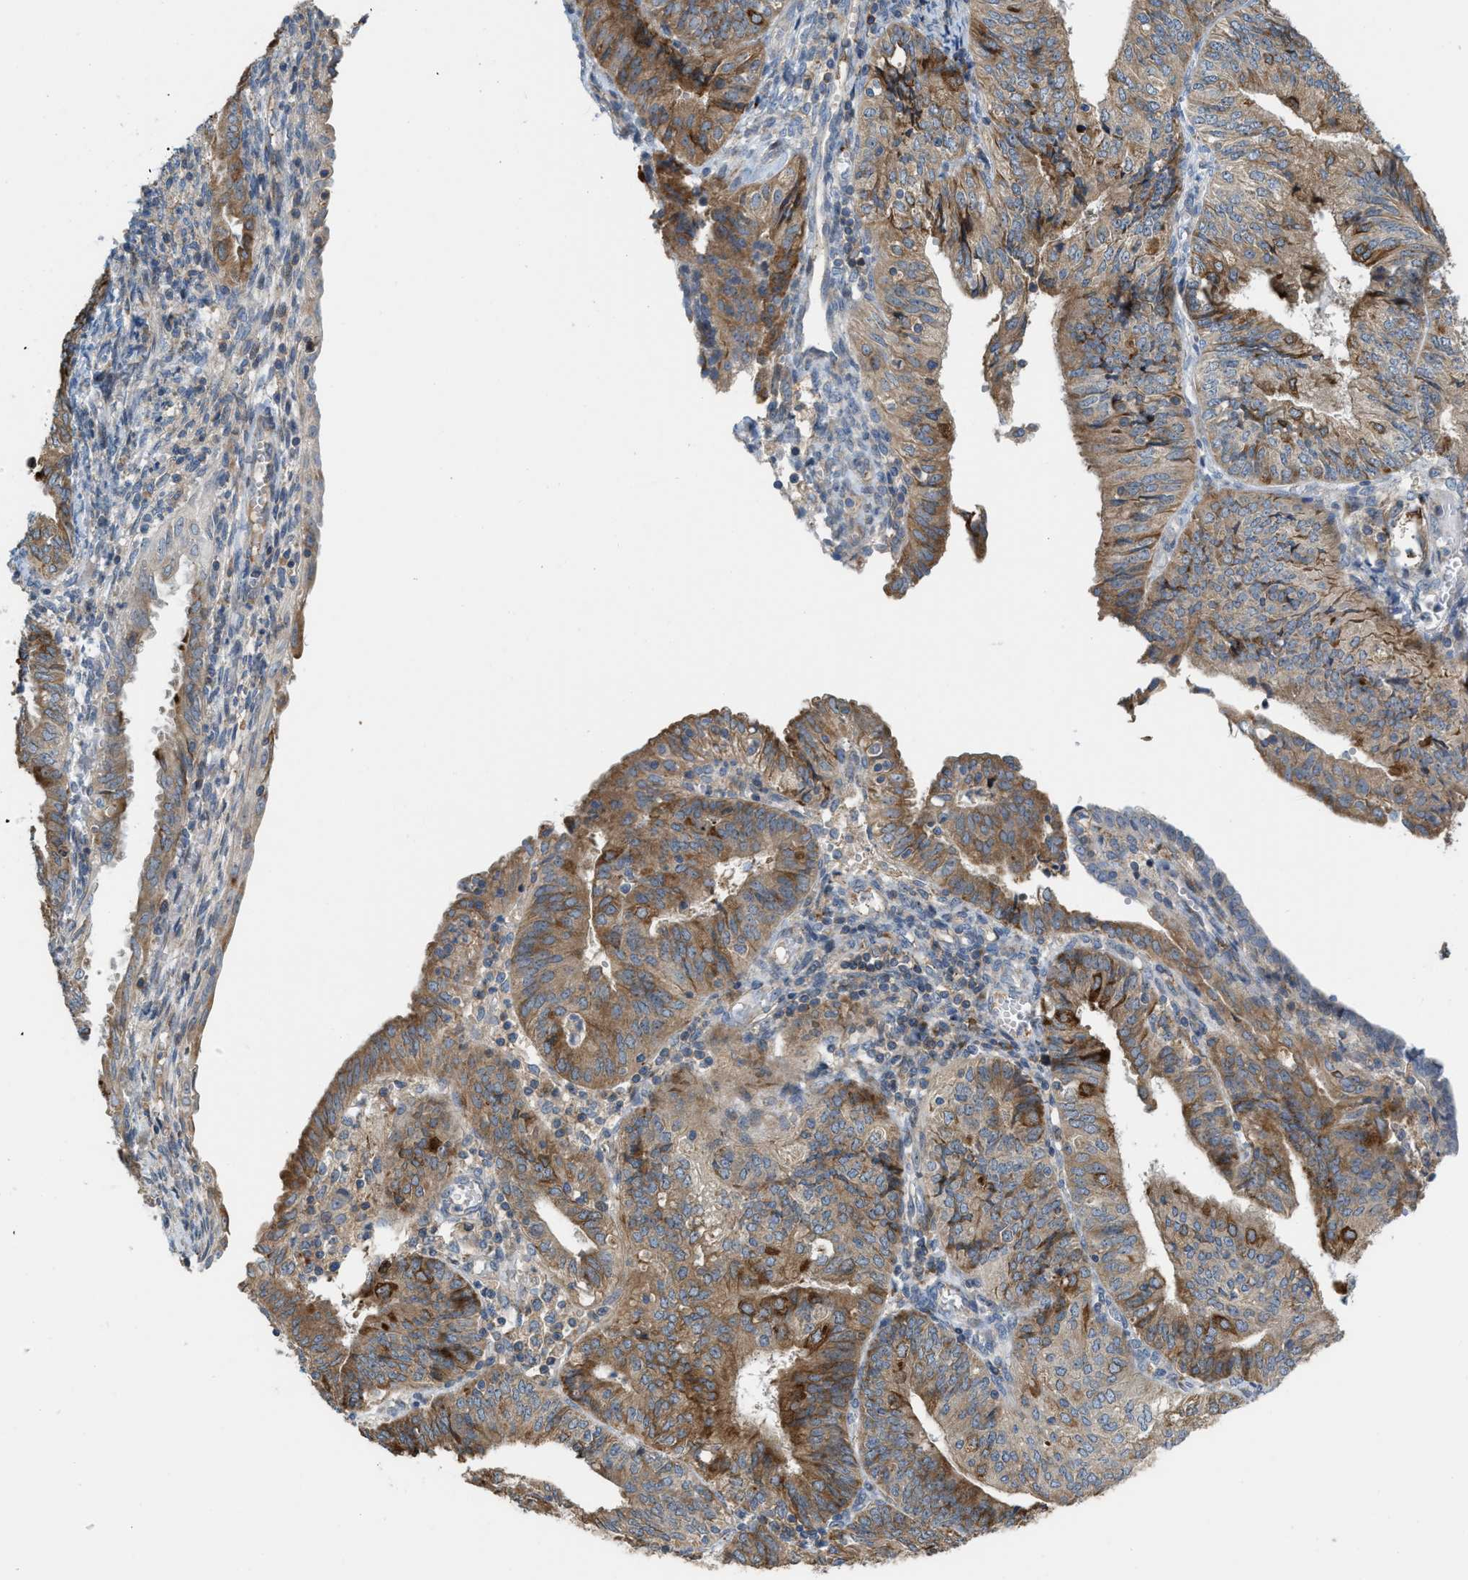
{"staining": {"intensity": "moderate", "quantity": ">75%", "location": "cytoplasmic/membranous"}, "tissue": "endometrial cancer", "cell_type": "Tumor cells", "image_type": "cancer", "snomed": [{"axis": "morphology", "description": "Adenocarcinoma, NOS"}, {"axis": "topography", "description": "Endometrium"}], "caption": "Protein expression analysis of human endometrial cancer reveals moderate cytoplasmic/membranous expression in about >75% of tumor cells.", "gene": "DIPK1A", "patient": {"sex": "female", "age": 58}}